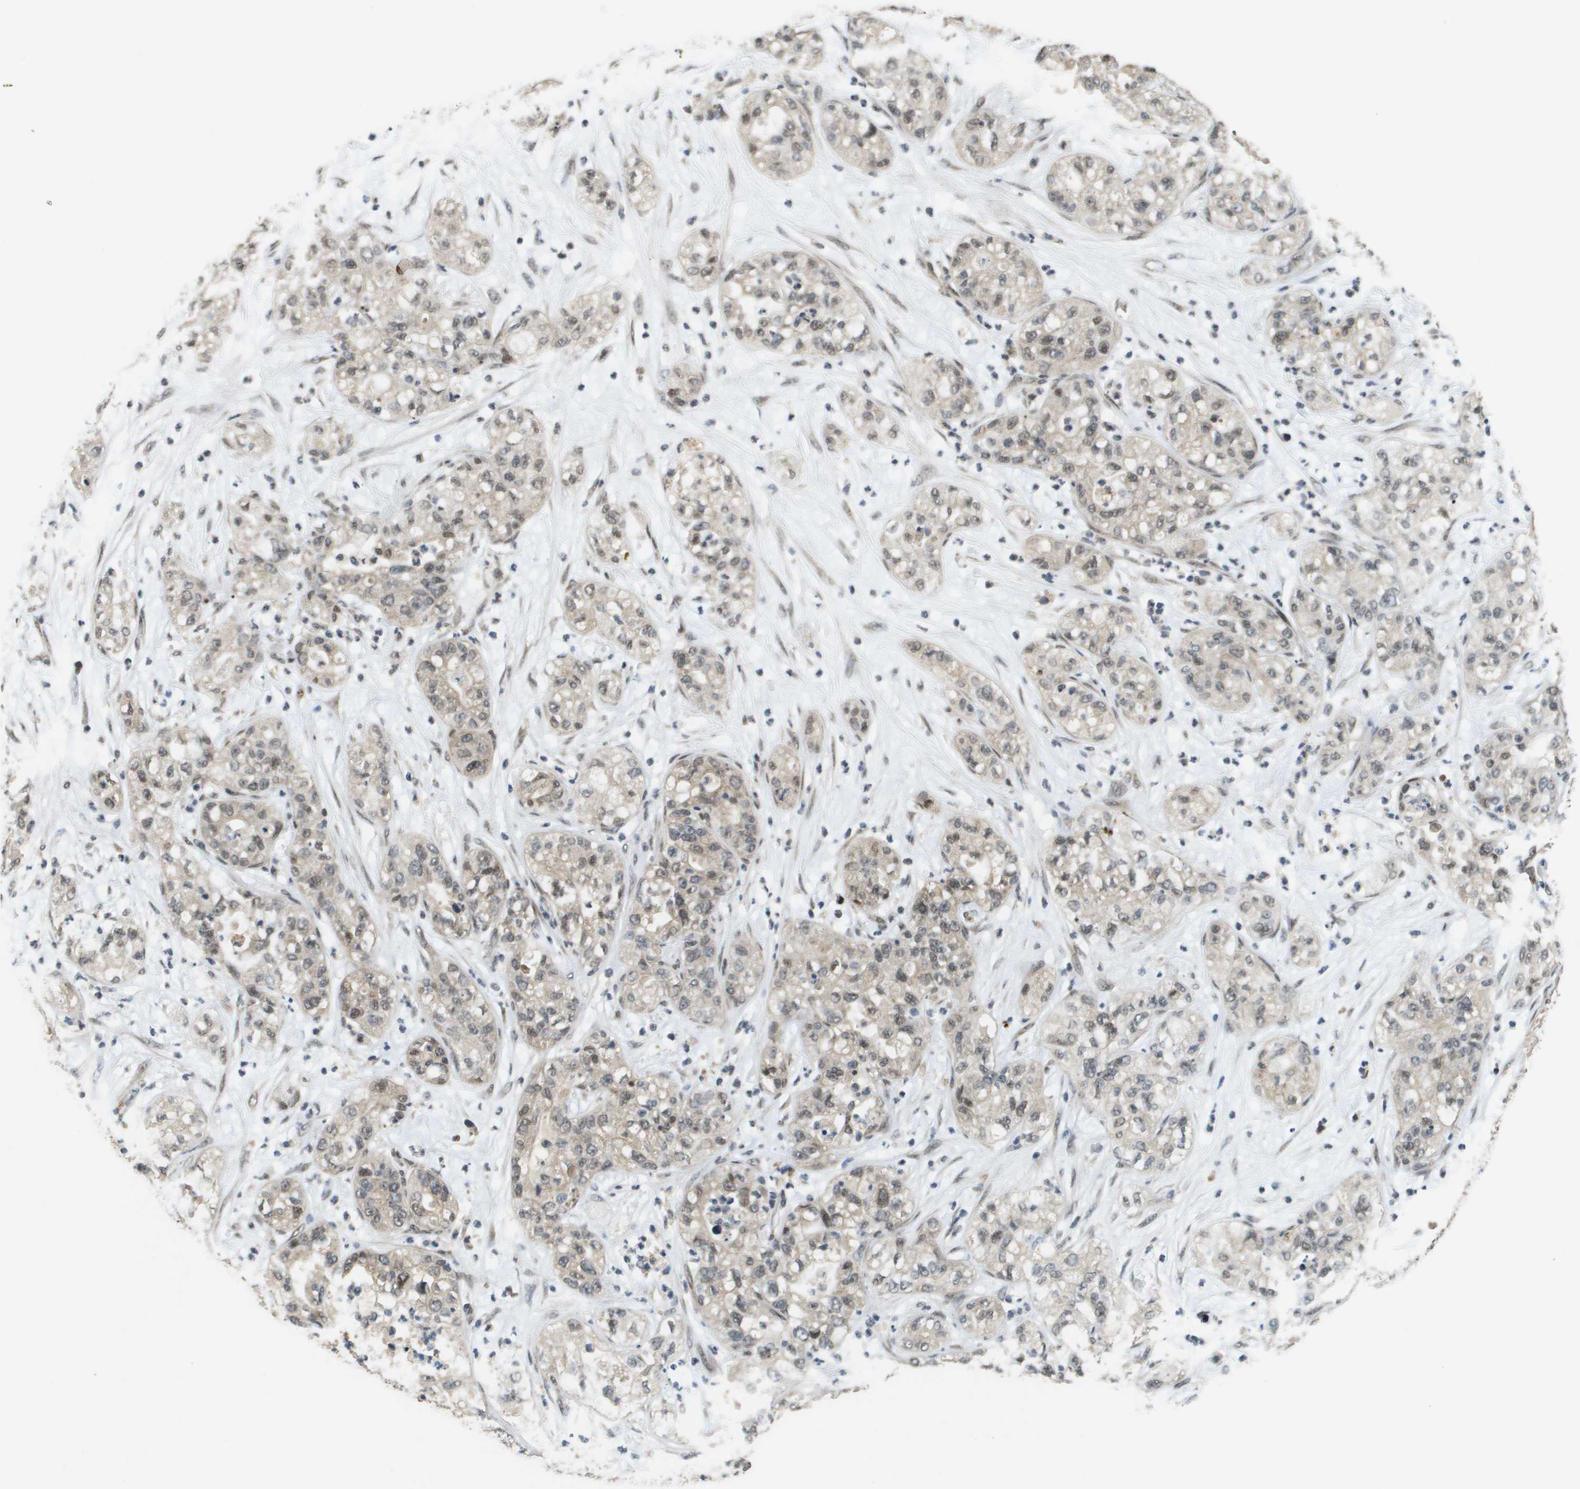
{"staining": {"intensity": "weak", "quantity": ">75%", "location": "cytoplasmic/membranous,nuclear"}, "tissue": "pancreatic cancer", "cell_type": "Tumor cells", "image_type": "cancer", "snomed": [{"axis": "morphology", "description": "Adenocarcinoma, NOS"}, {"axis": "topography", "description": "Pancreas"}], "caption": "Weak cytoplasmic/membranous and nuclear protein positivity is appreciated in about >75% of tumor cells in pancreatic cancer. The protein of interest is shown in brown color, while the nuclei are stained blue.", "gene": "FANCC", "patient": {"sex": "female", "age": 78}}